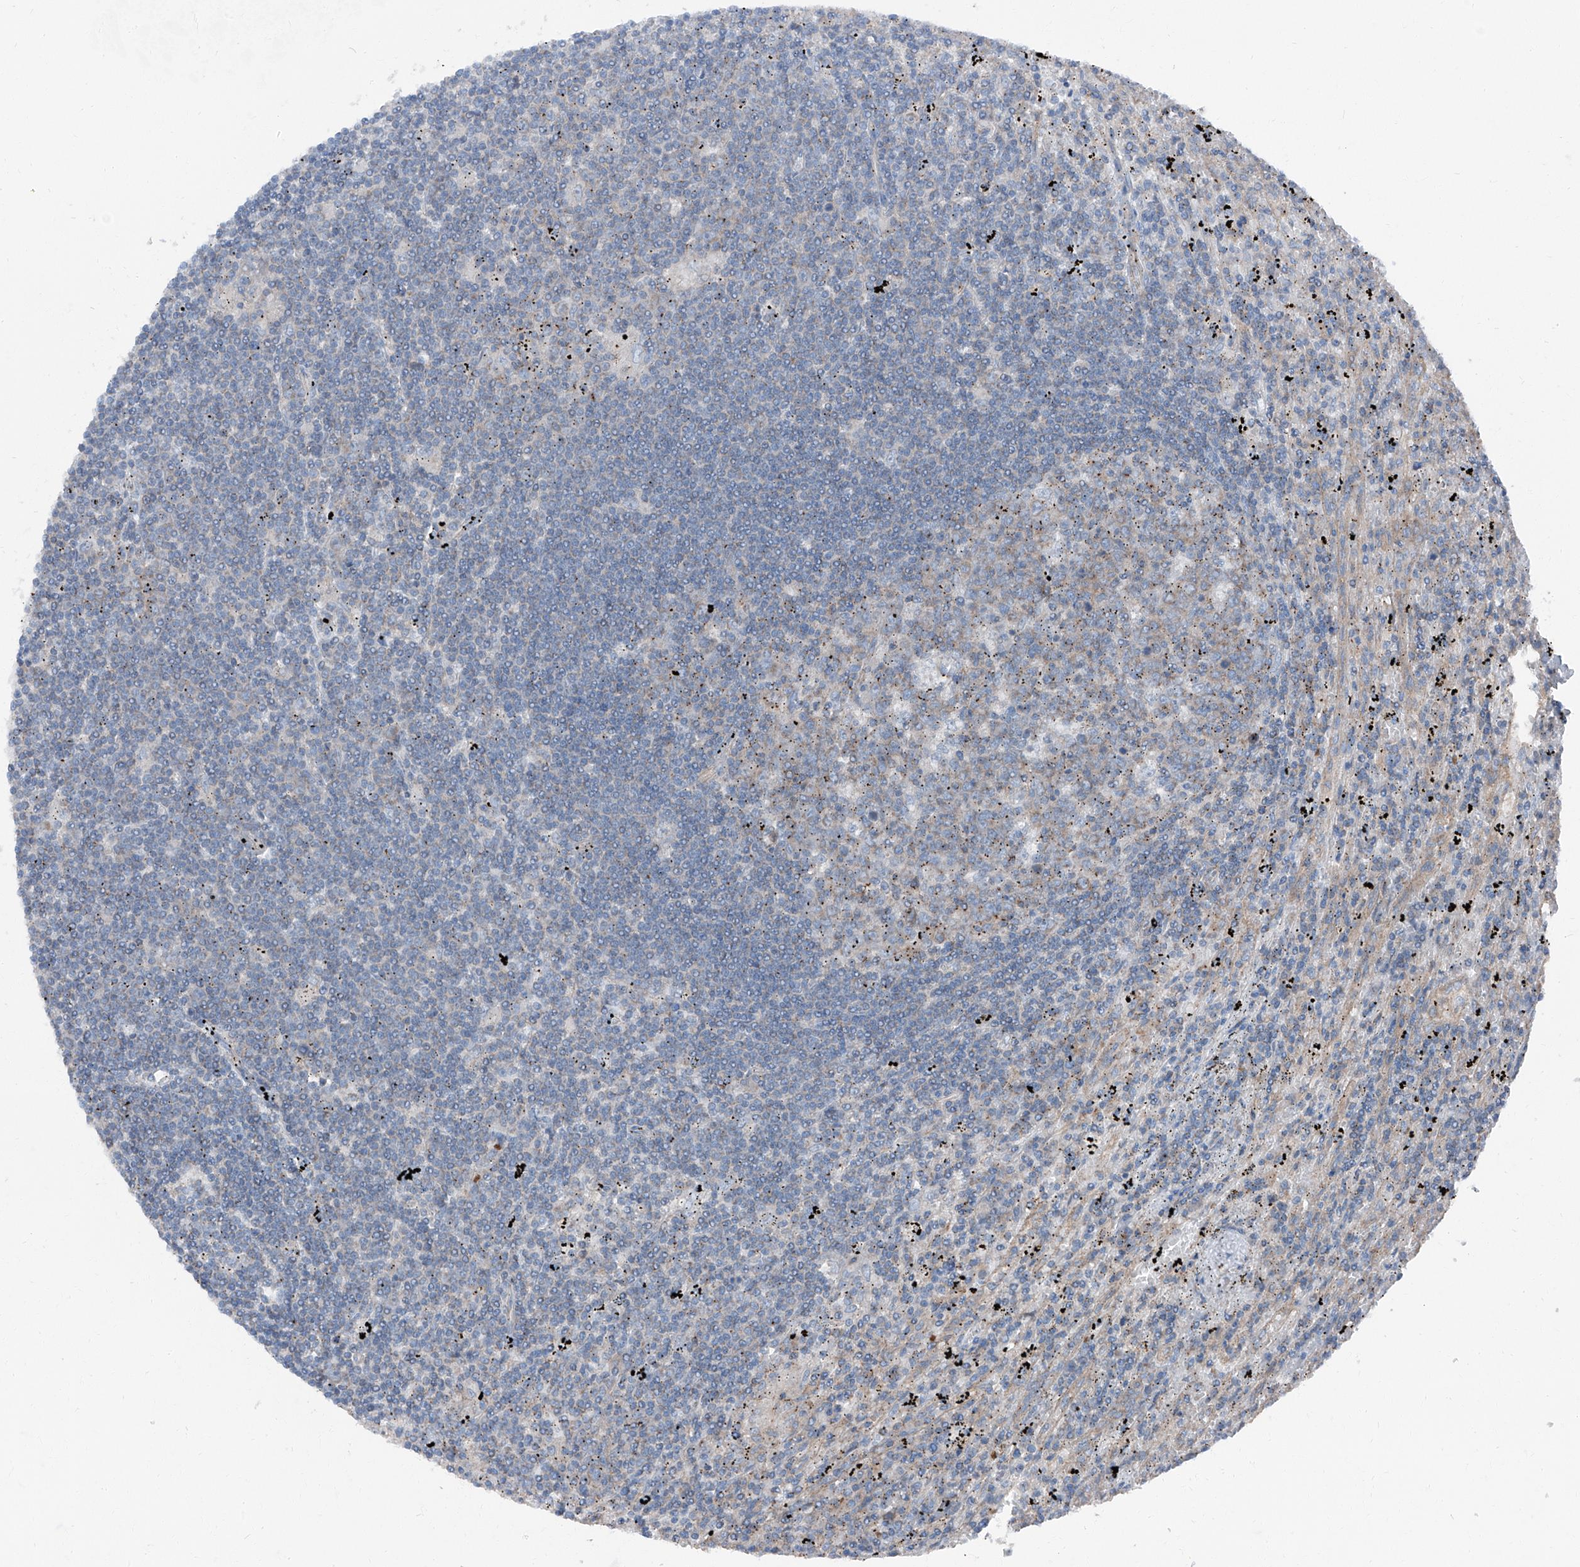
{"staining": {"intensity": "negative", "quantity": "none", "location": "none"}, "tissue": "lymphoma", "cell_type": "Tumor cells", "image_type": "cancer", "snomed": [{"axis": "morphology", "description": "Malignant lymphoma, non-Hodgkin's type, Low grade"}, {"axis": "topography", "description": "Spleen"}], "caption": "An image of human lymphoma is negative for staining in tumor cells. (DAB (3,3'-diaminobenzidine) immunohistochemistry, high magnification).", "gene": "GPR142", "patient": {"sex": "male", "age": 76}}